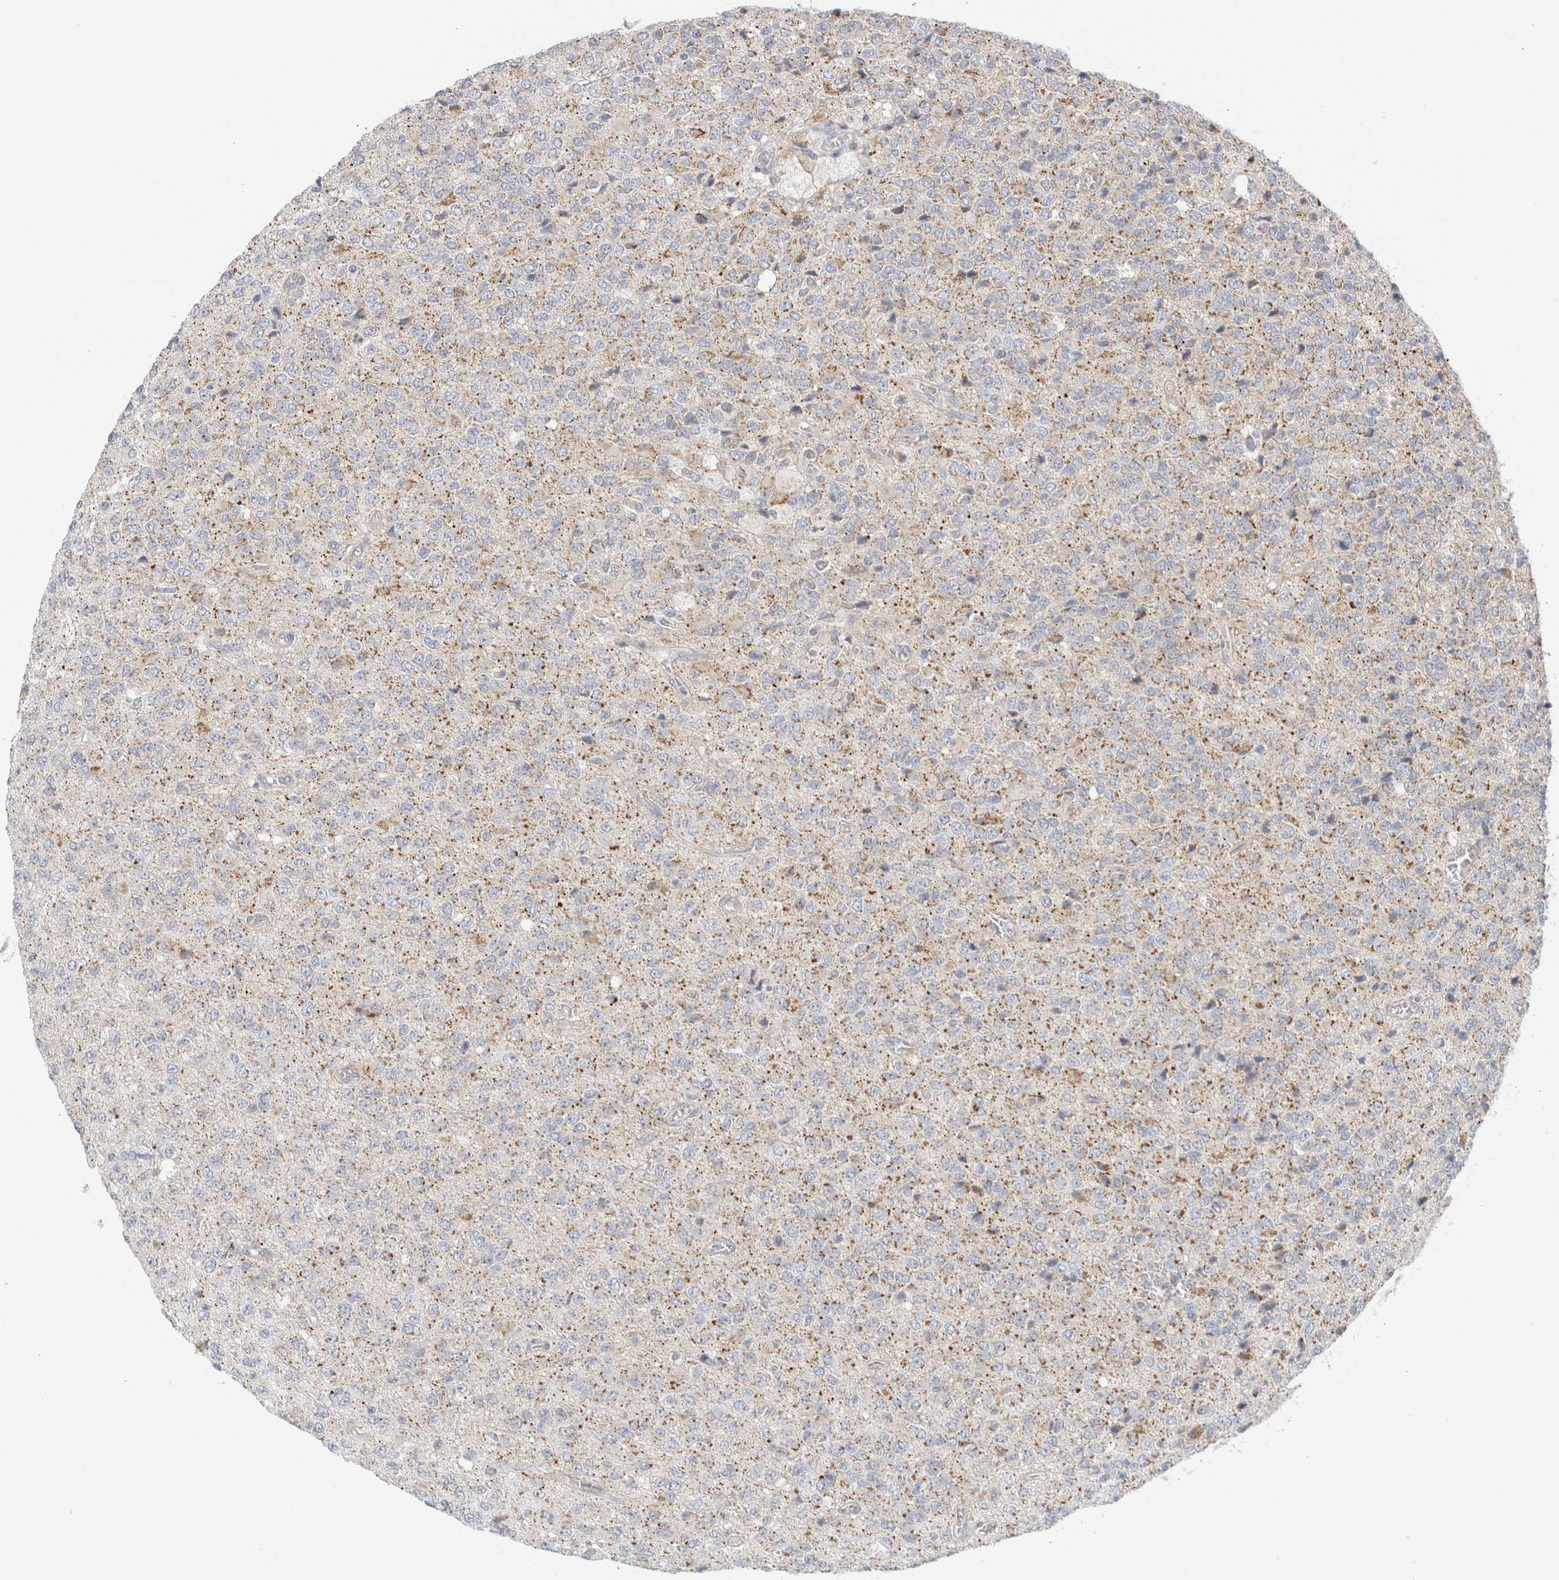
{"staining": {"intensity": "moderate", "quantity": "<25%", "location": "cytoplasmic/membranous"}, "tissue": "glioma", "cell_type": "Tumor cells", "image_type": "cancer", "snomed": [{"axis": "morphology", "description": "Glioma, malignant, High grade"}, {"axis": "topography", "description": "pancreas cauda"}], "caption": "DAB (3,3'-diaminobenzidine) immunohistochemical staining of glioma displays moderate cytoplasmic/membranous protein staining in approximately <25% of tumor cells. (DAB IHC with brightfield microscopy, high magnification).", "gene": "FAHD1", "patient": {"sex": "male", "age": 60}}